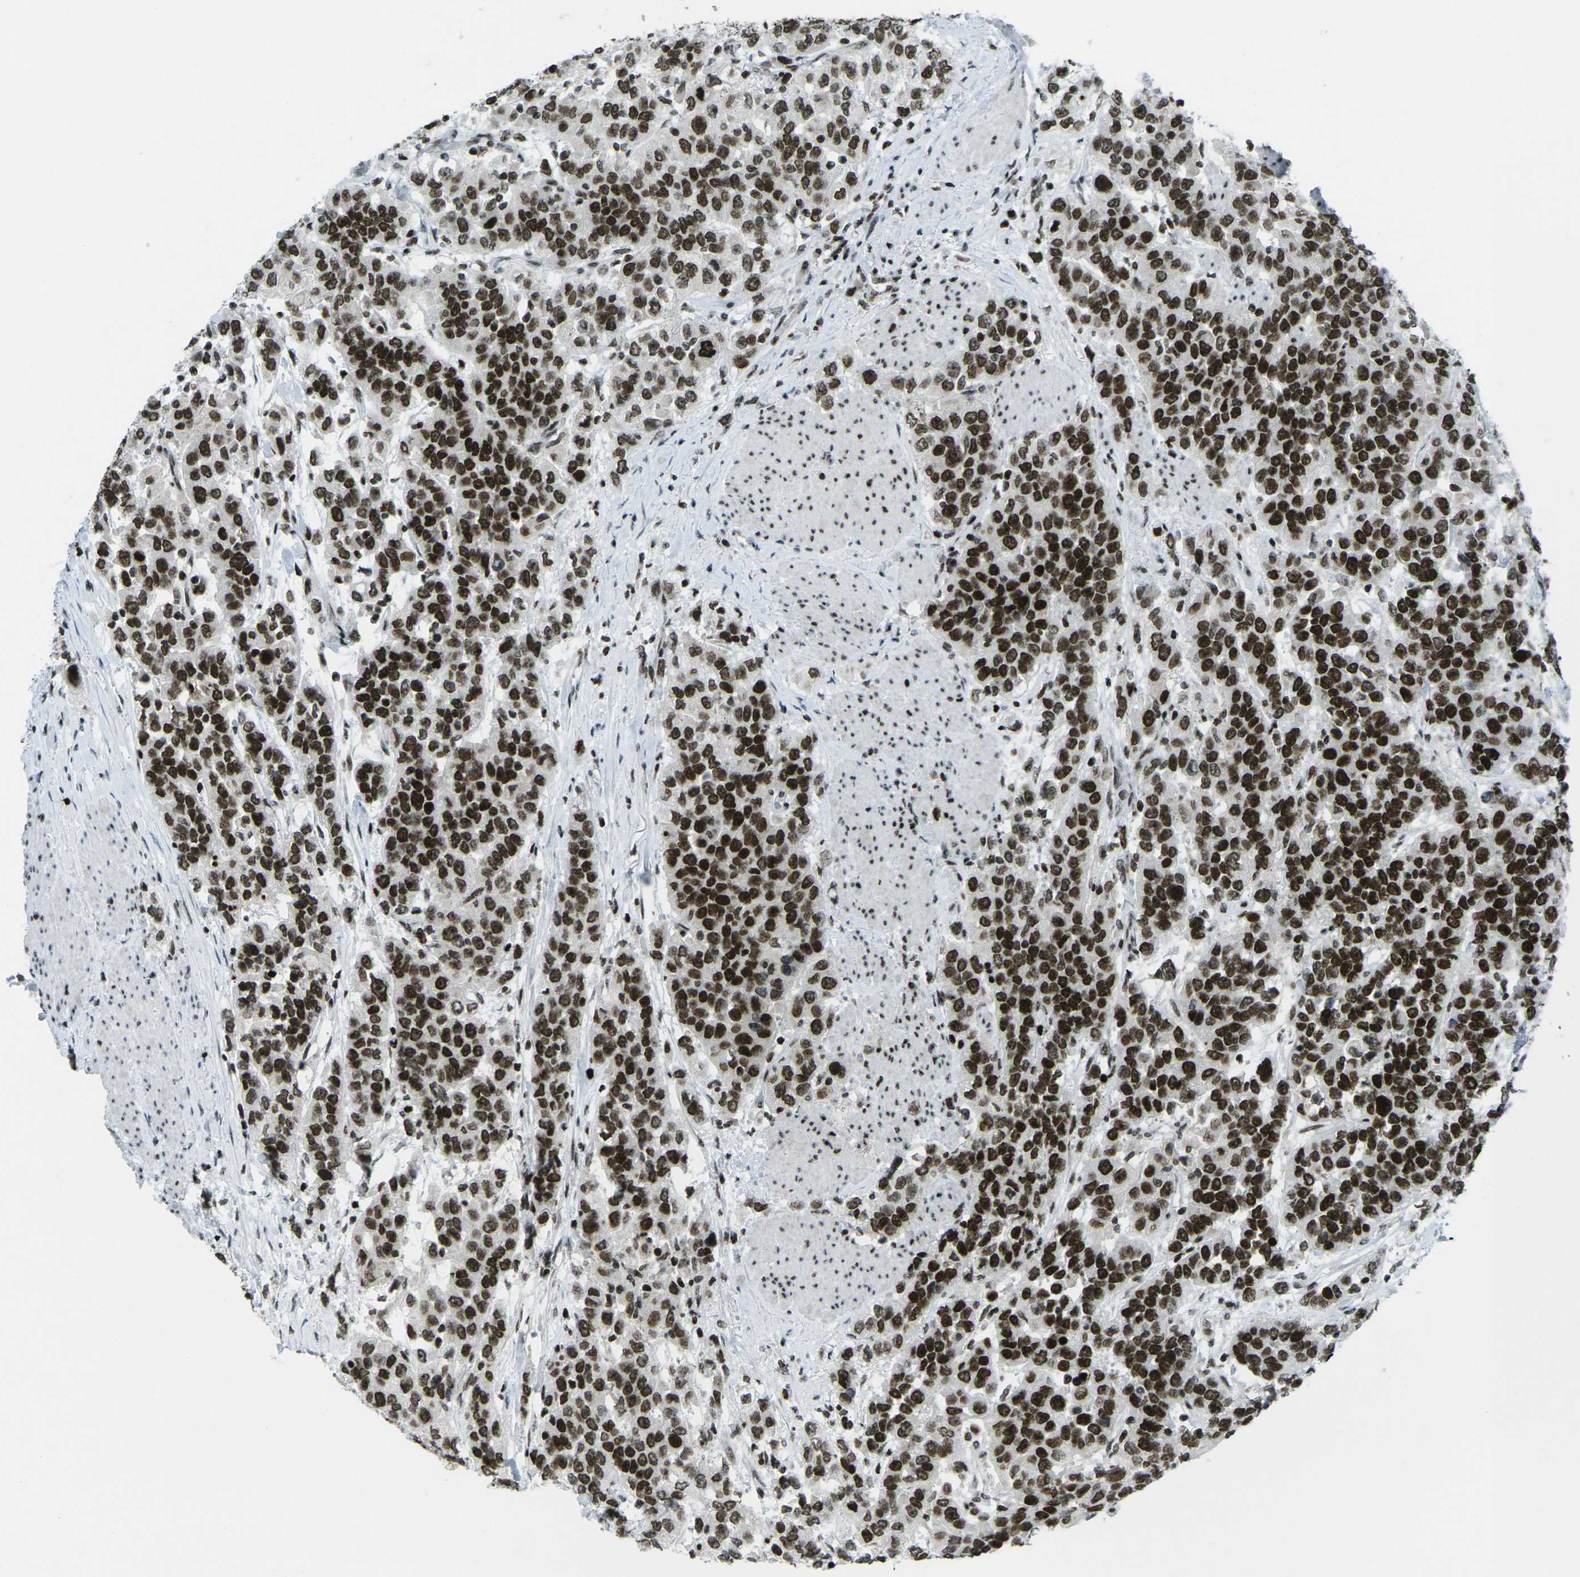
{"staining": {"intensity": "strong", "quantity": ">75%", "location": "nuclear"}, "tissue": "urothelial cancer", "cell_type": "Tumor cells", "image_type": "cancer", "snomed": [{"axis": "morphology", "description": "Urothelial carcinoma, High grade"}, {"axis": "topography", "description": "Urinary bladder"}], "caption": "Human urothelial cancer stained for a protein (brown) demonstrates strong nuclear positive staining in approximately >75% of tumor cells.", "gene": "EME1", "patient": {"sex": "female", "age": 80}}